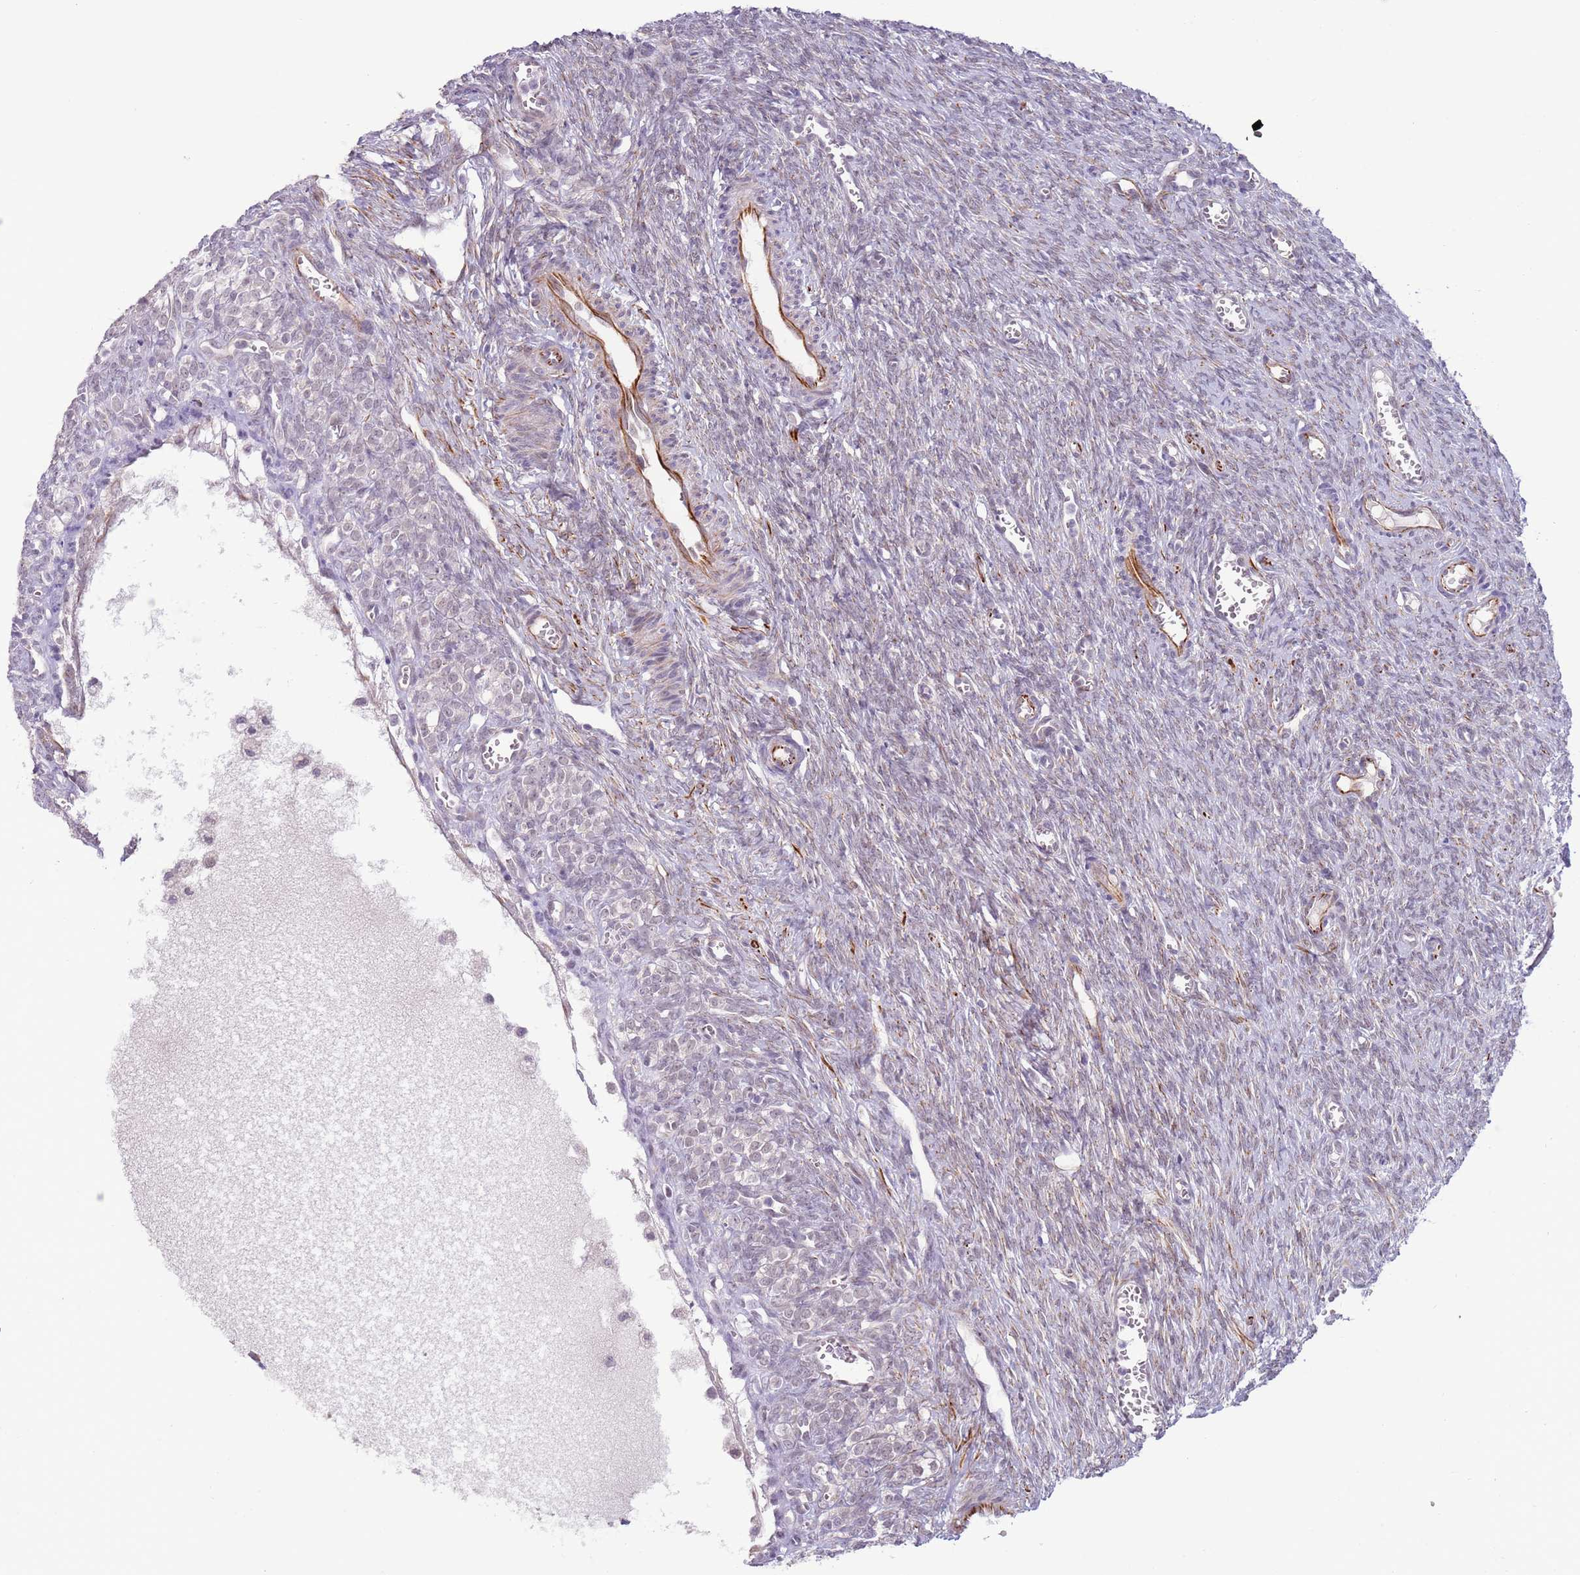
{"staining": {"intensity": "weak", "quantity": ">75%", "location": "cytoplasmic/membranous"}, "tissue": "ovary", "cell_type": "Follicle cells", "image_type": "normal", "snomed": [{"axis": "morphology", "description": "Normal tissue, NOS"}, {"axis": "topography", "description": "Ovary"}], "caption": "Immunohistochemical staining of normal human ovary displays >75% levels of weak cytoplasmic/membranous protein positivity in approximately >75% of follicle cells. (Brightfield microscopy of DAB IHC at high magnification).", "gene": "ENSG00000271254", "patient": {"sex": "female", "age": 44}}